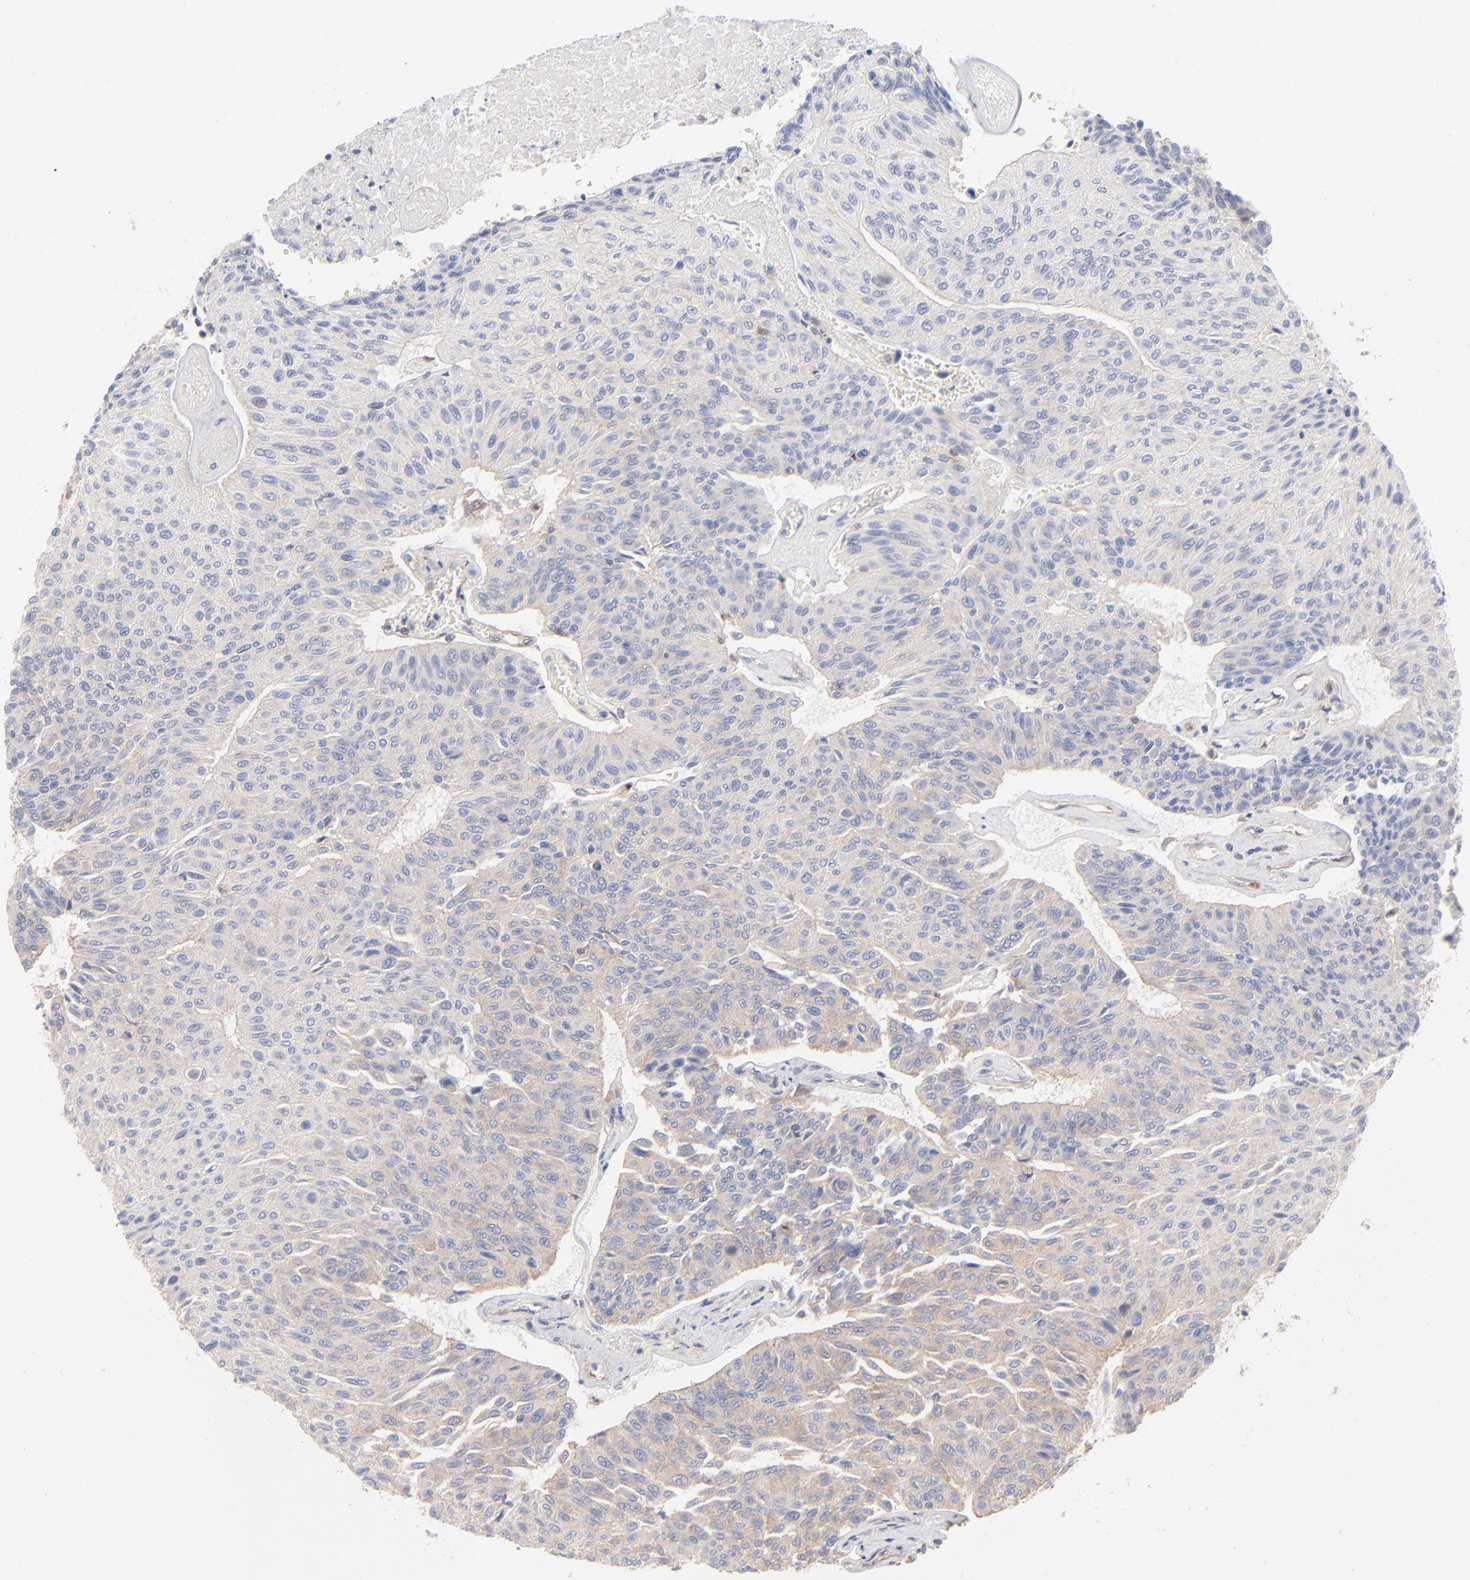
{"staining": {"intensity": "negative", "quantity": "none", "location": "none"}, "tissue": "urothelial cancer", "cell_type": "Tumor cells", "image_type": "cancer", "snomed": [{"axis": "morphology", "description": "Urothelial carcinoma, High grade"}, {"axis": "topography", "description": "Urinary bladder"}], "caption": "This is an immunohistochemistry (IHC) histopathology image of urothelial carcinoma (high-grade). There is no expression in tumor cells.", "gene": "ARHGEF6", "patient": {"sex": "male", "age": 66}}